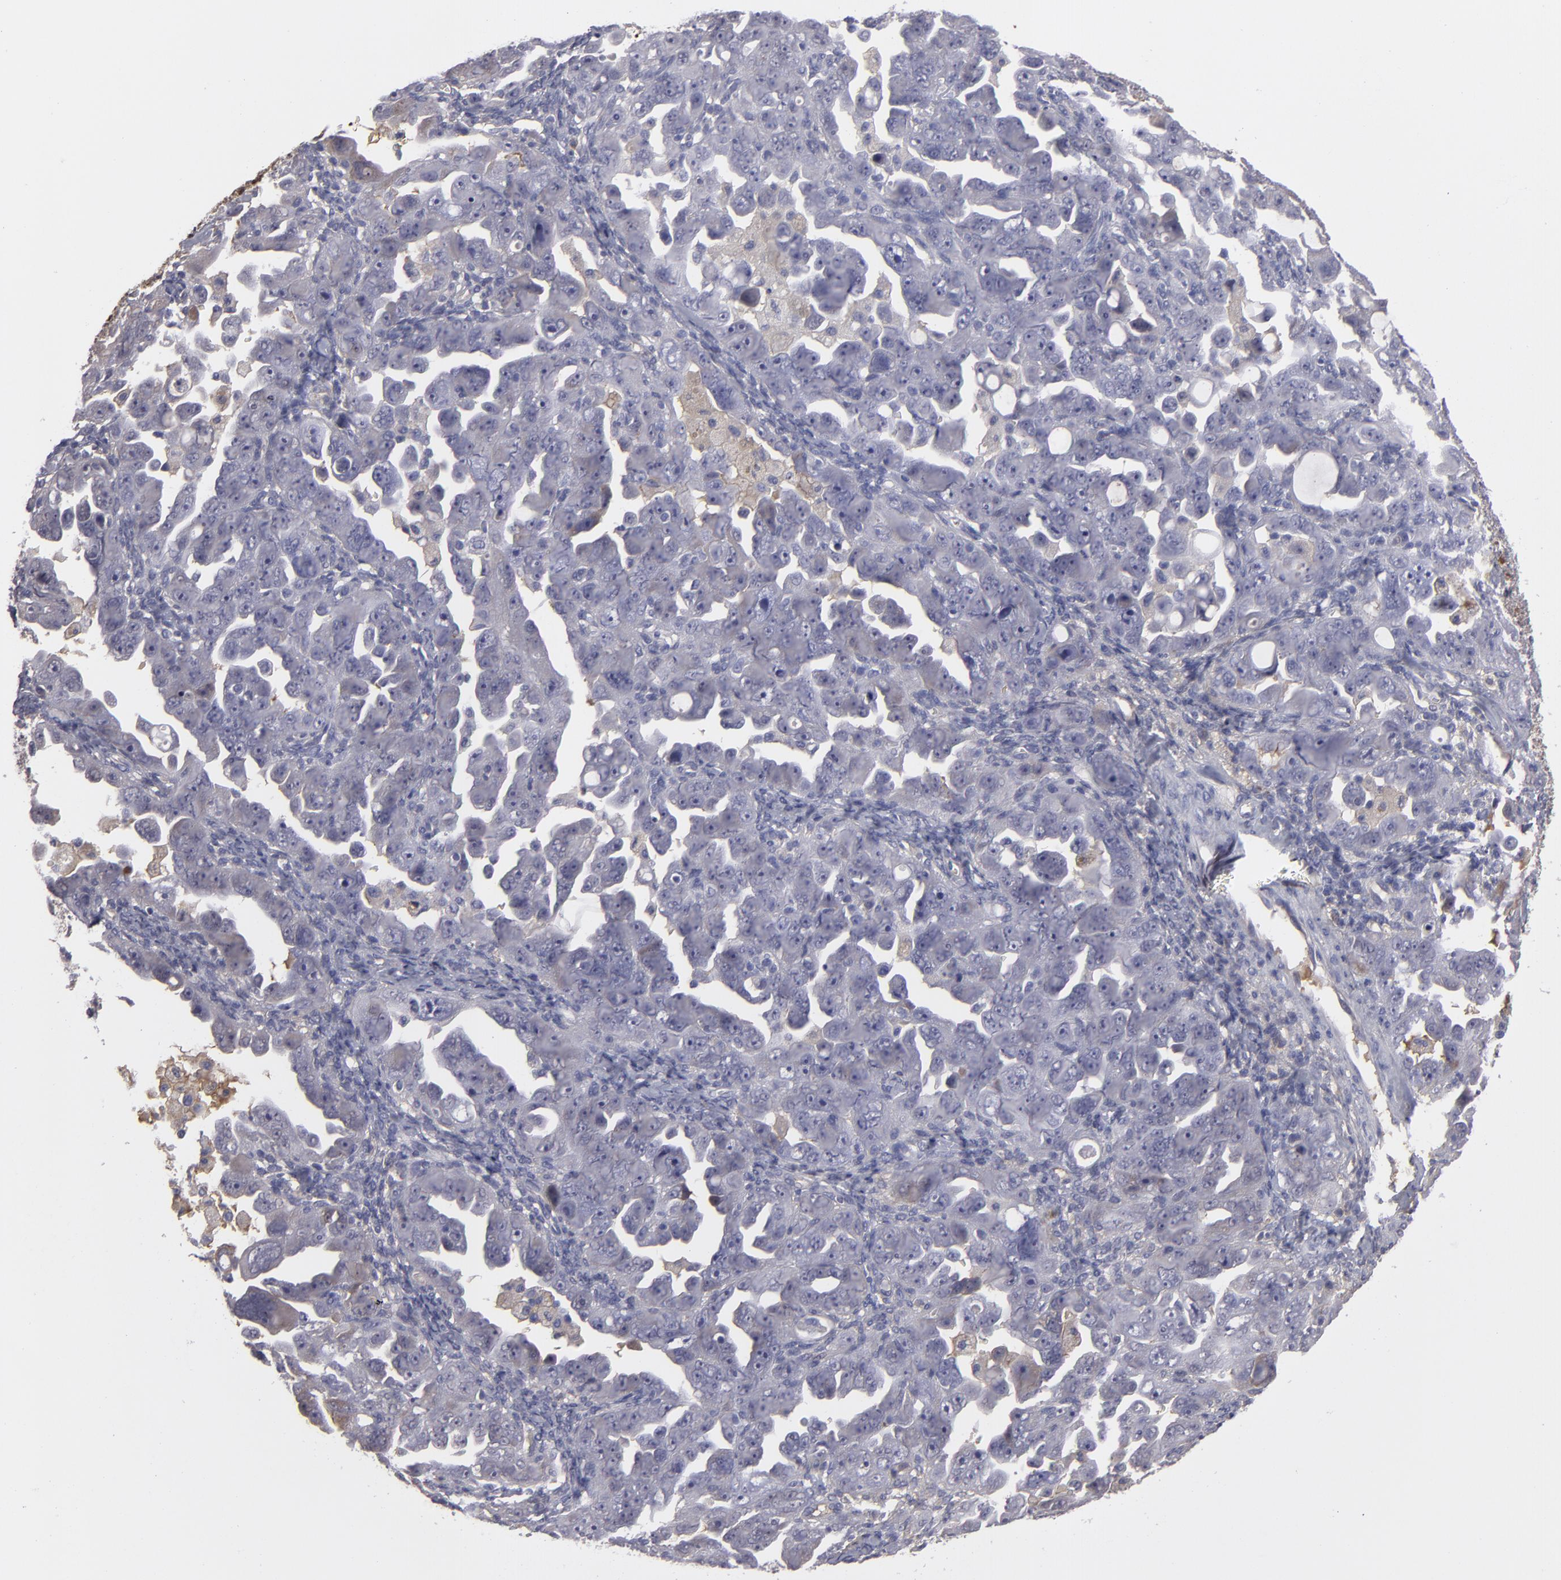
{"staining": {"intensity": "negative", "quantity": "none", "location": "none"}, "tissue": "ovarian cancer", "cell_type": "Tumor cells", "image_type": "cancer", "snomed": [{"axis": "morphology", "description": "Cystadenocarcinoma, serous, NOS"}, {"axis": "topography", "description": "Ovary"}], "caption": "Ovarian cancer (serous cystadenocarcinoma) was stained to show a protein in brown. There is no significant expression in tumor cells. (Brightfield microscopy of DAB (3,3'-diaminobenzidine) immunohistochemistry (IHC) at high magnification).", "gene": "ITIH4", "patient": {"sex": "female", "age": 66}}